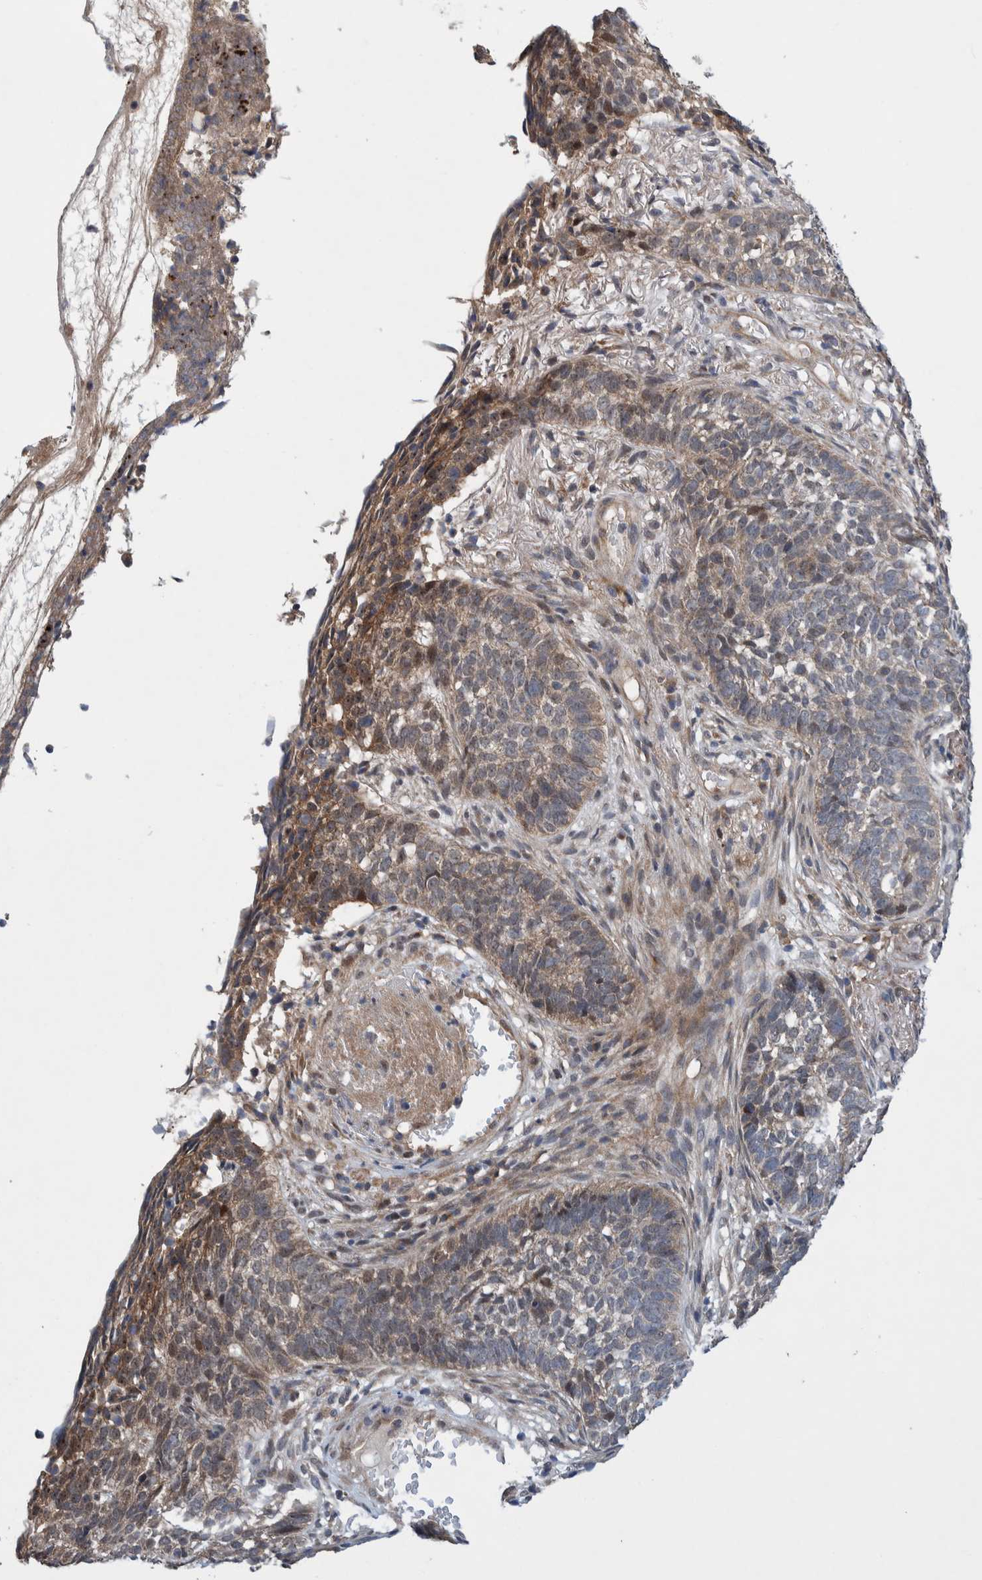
{"staining": {"intensity": "weak", "quantity": ">75%", "location": "cytoplasmic/membranous"}, "tissue": "skin cancer", "cell_type": "Tumor cells", "image_type": "cancer", "snomed": [{"axis": "morphology", "description": "Basal cell carcinoma"}, {"axis": "topography", "description": "Skin"}], "caption": "High-power microscopy captured an IHC photomicrograph of skin cancer (basal cell carcinoma), revealing weak cytoplasmic/membranous expression in approximately >75% of tumor cells.", "gene": "PIK3R6", "patient": {"sex": "male", "age": 85}}